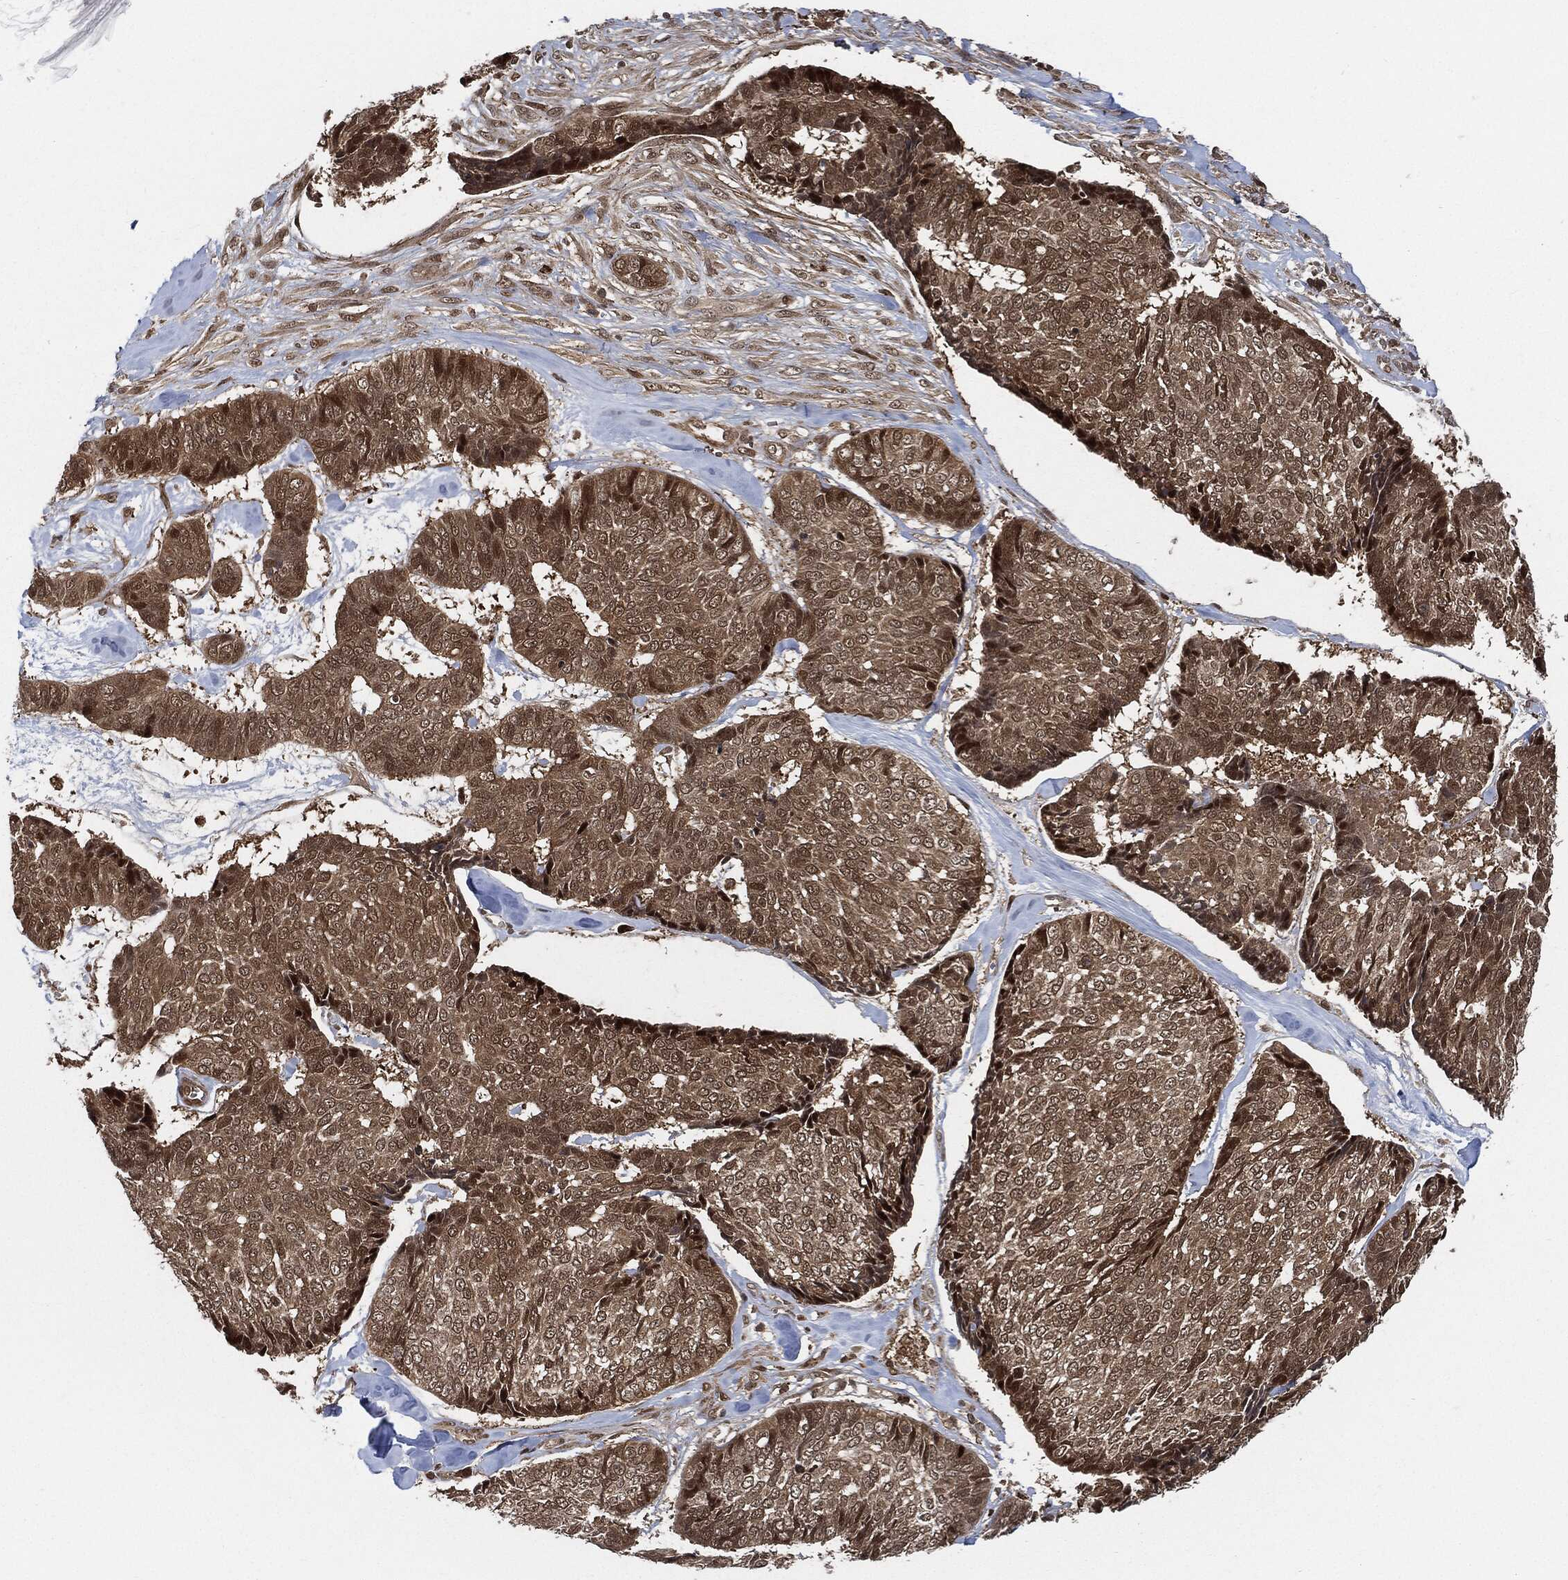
{"staining": {"intensity": "weak", "quantity": ">75%", "location": "cytoplasmic/membranous,nuclear"}, "tissue": "skin cancer", "cell_type": "Tumor cells", "image_type": "cancer", "snomed": [{"axis": "morphology", "description": "Basal cell carcinoma"}, {"axis": "topography", "description": "Skin"}], "caption": "Protein staining shows weak cytoplasmic/membranous and nuclear staining in about >75% of tumor cells in skin cancer. (Stains: DAB (3,3'-diaminobenzidine) in brown, nuclei in blue, Microscopy: brightfield microscopy at high magnification).", "gene": "CUTA", "patient": {"sex": "male", "age": 86}}